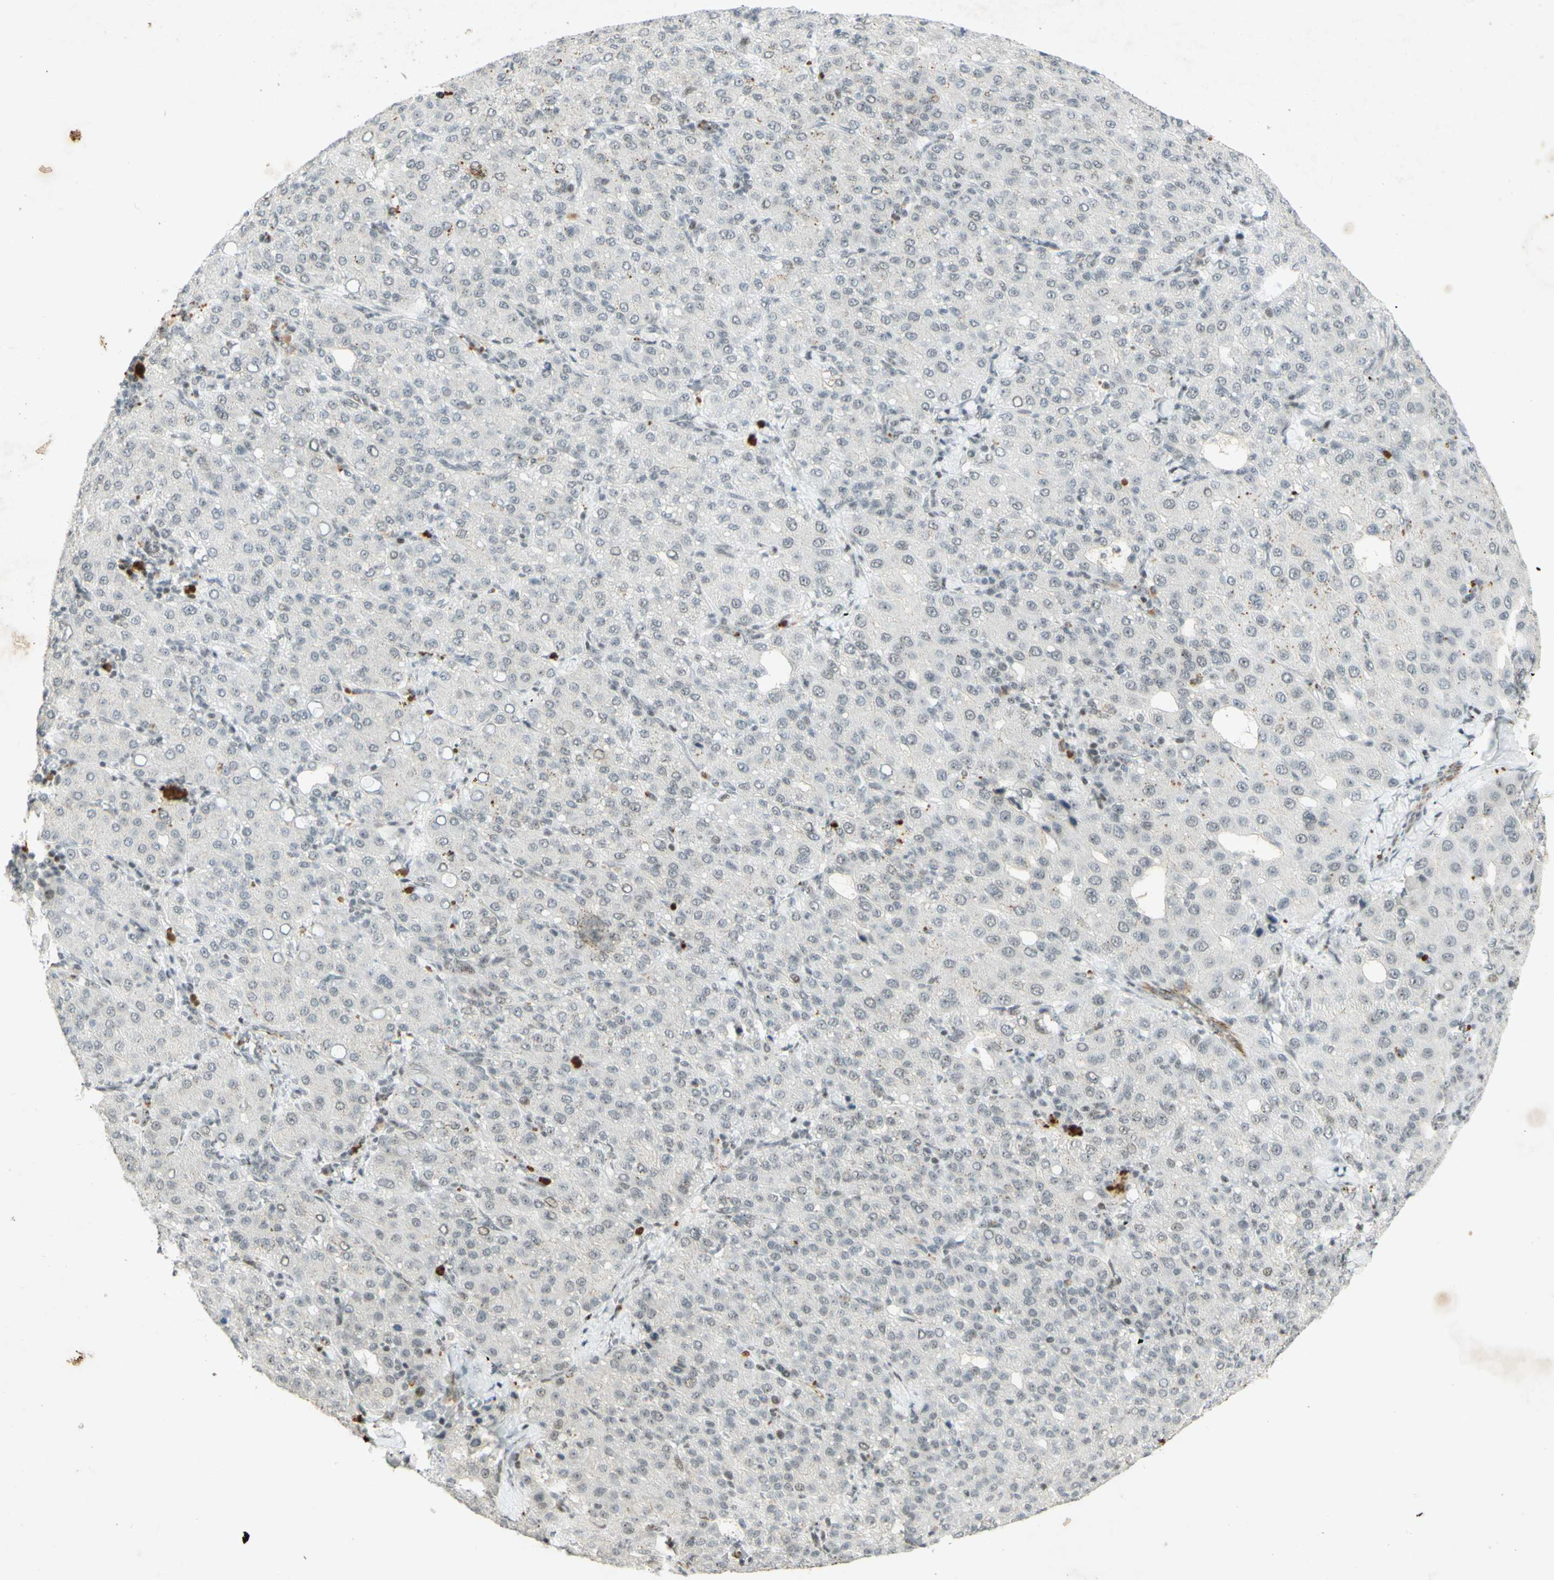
{"staining": {"intensity": "moderate", "quantity": "<25%", "location": "nuclear"}, "tissue": "liver cancer", "cell_type": "Tumor cells", "image_type": "cancer", "snomed": [{"axis": "morphology", "description": "Carcinoma, Hepatocellular, NOS"}, {"axis": "topography", "description": "Liver"}], "caption": "Immunohistochemistry (DAB (3,3'-diaminobenzidine)) staining of human liver cancer (hepatocellular carcinoma) demonstrates moderate nuclear protein expression in approximately <25% of tumor cells. Ihc stains the protein in brown and the nuclei are stained blue.", "gene": "IRF1", "patient": {"sex": "male", "age": 65}}